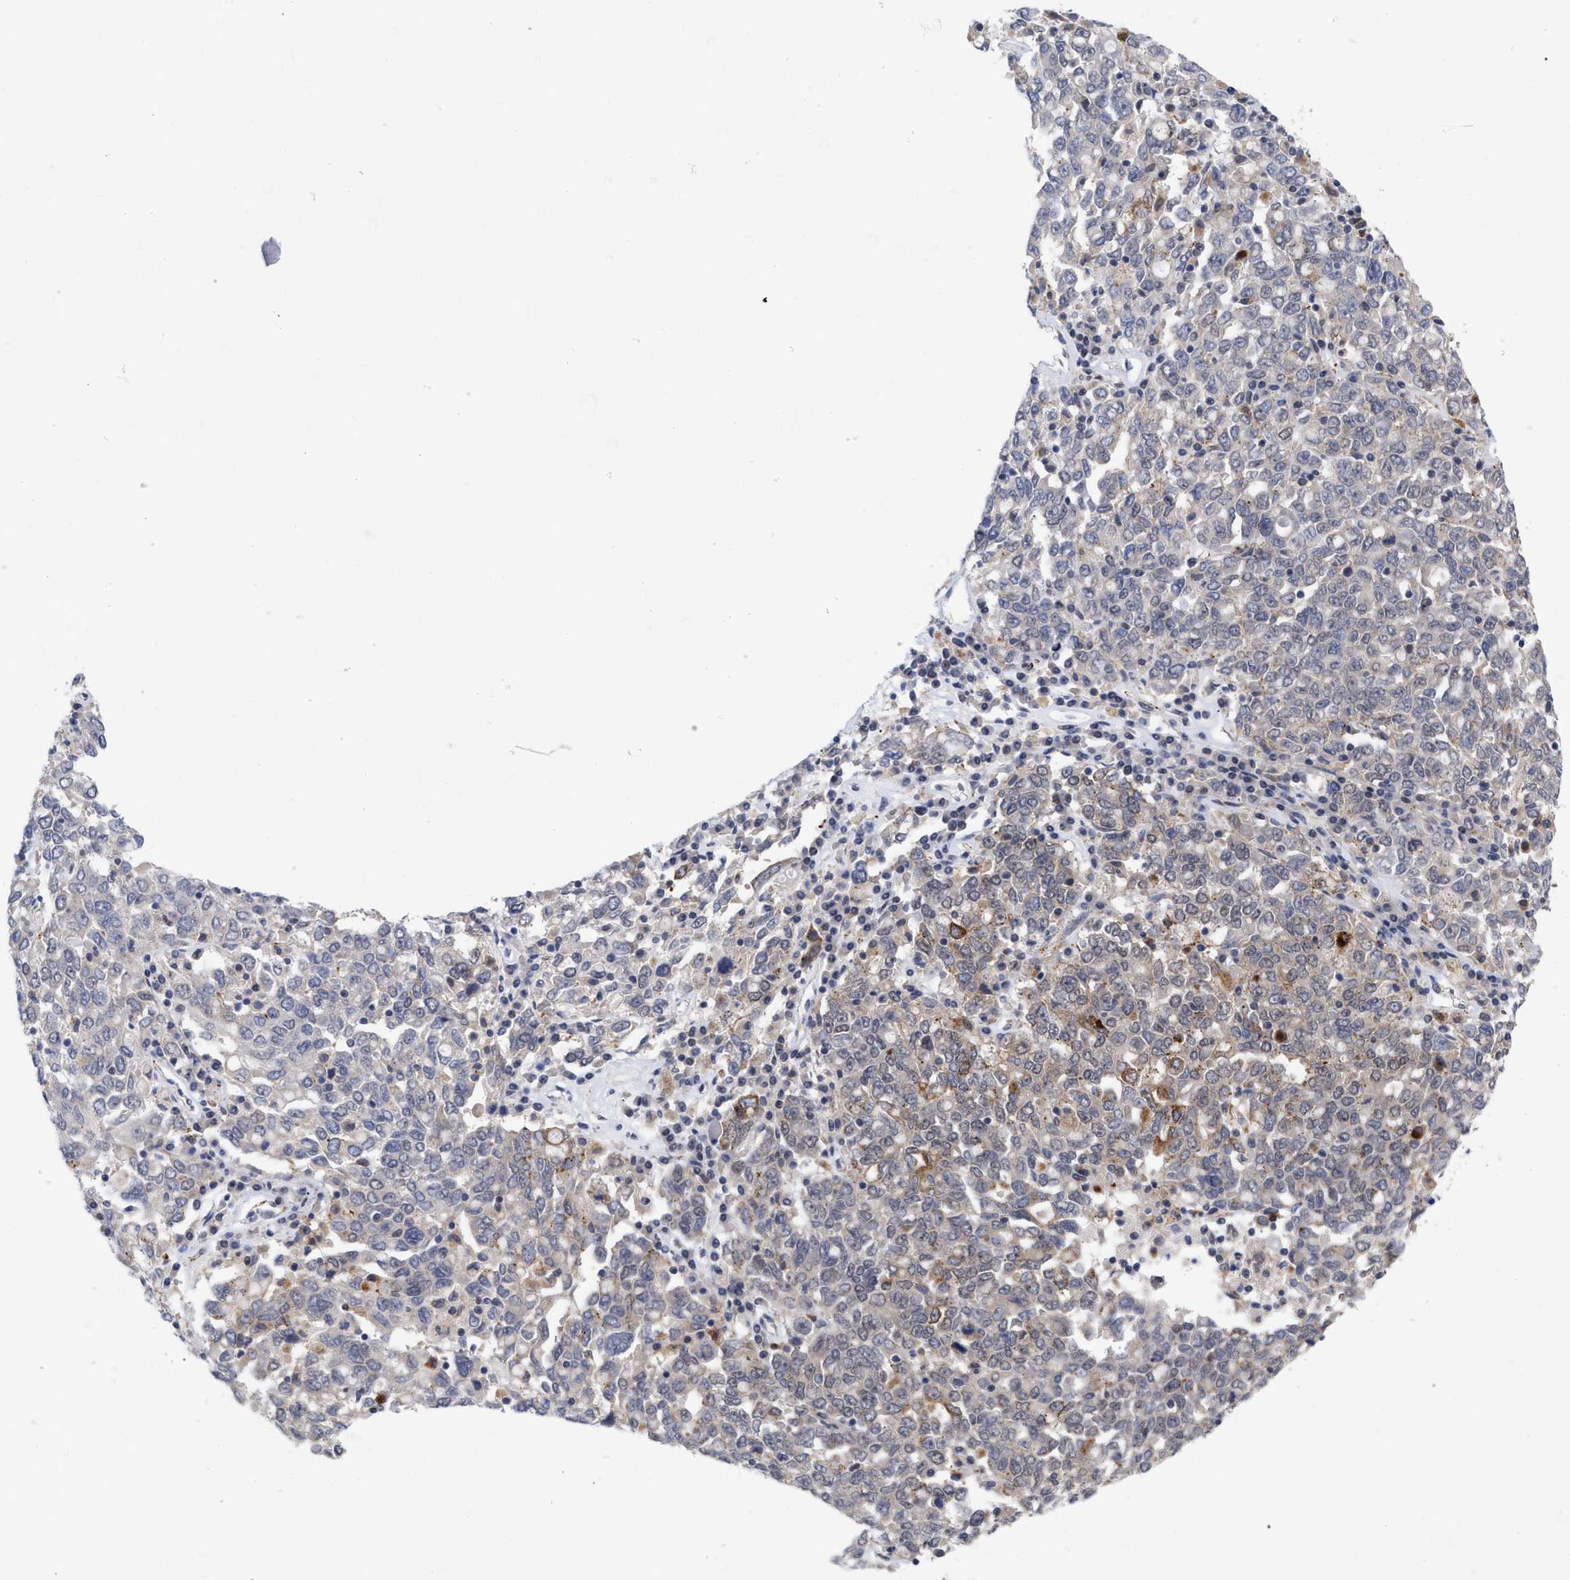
{"staining": {"intensity": "weak", "quantity": "<25%", "location": "cytoplasmic/membranous"}, "tissue": "ovarian cancer", "cell_type": "Tumor cells", "image_type": "cancer", "snomed": [{"axis": "morphology", "description": "Carcinoma, endometroid"}, {"axis": "topography", "description": "Ovary"}], "caption": "High power microscopy photomicrograph of an immunohistochemistry histopathology image of ovarian cancer, revealing no significant expression in tumor cells.", "gene": "UPF1", "patient": {"sex": "female", "age": 62}}